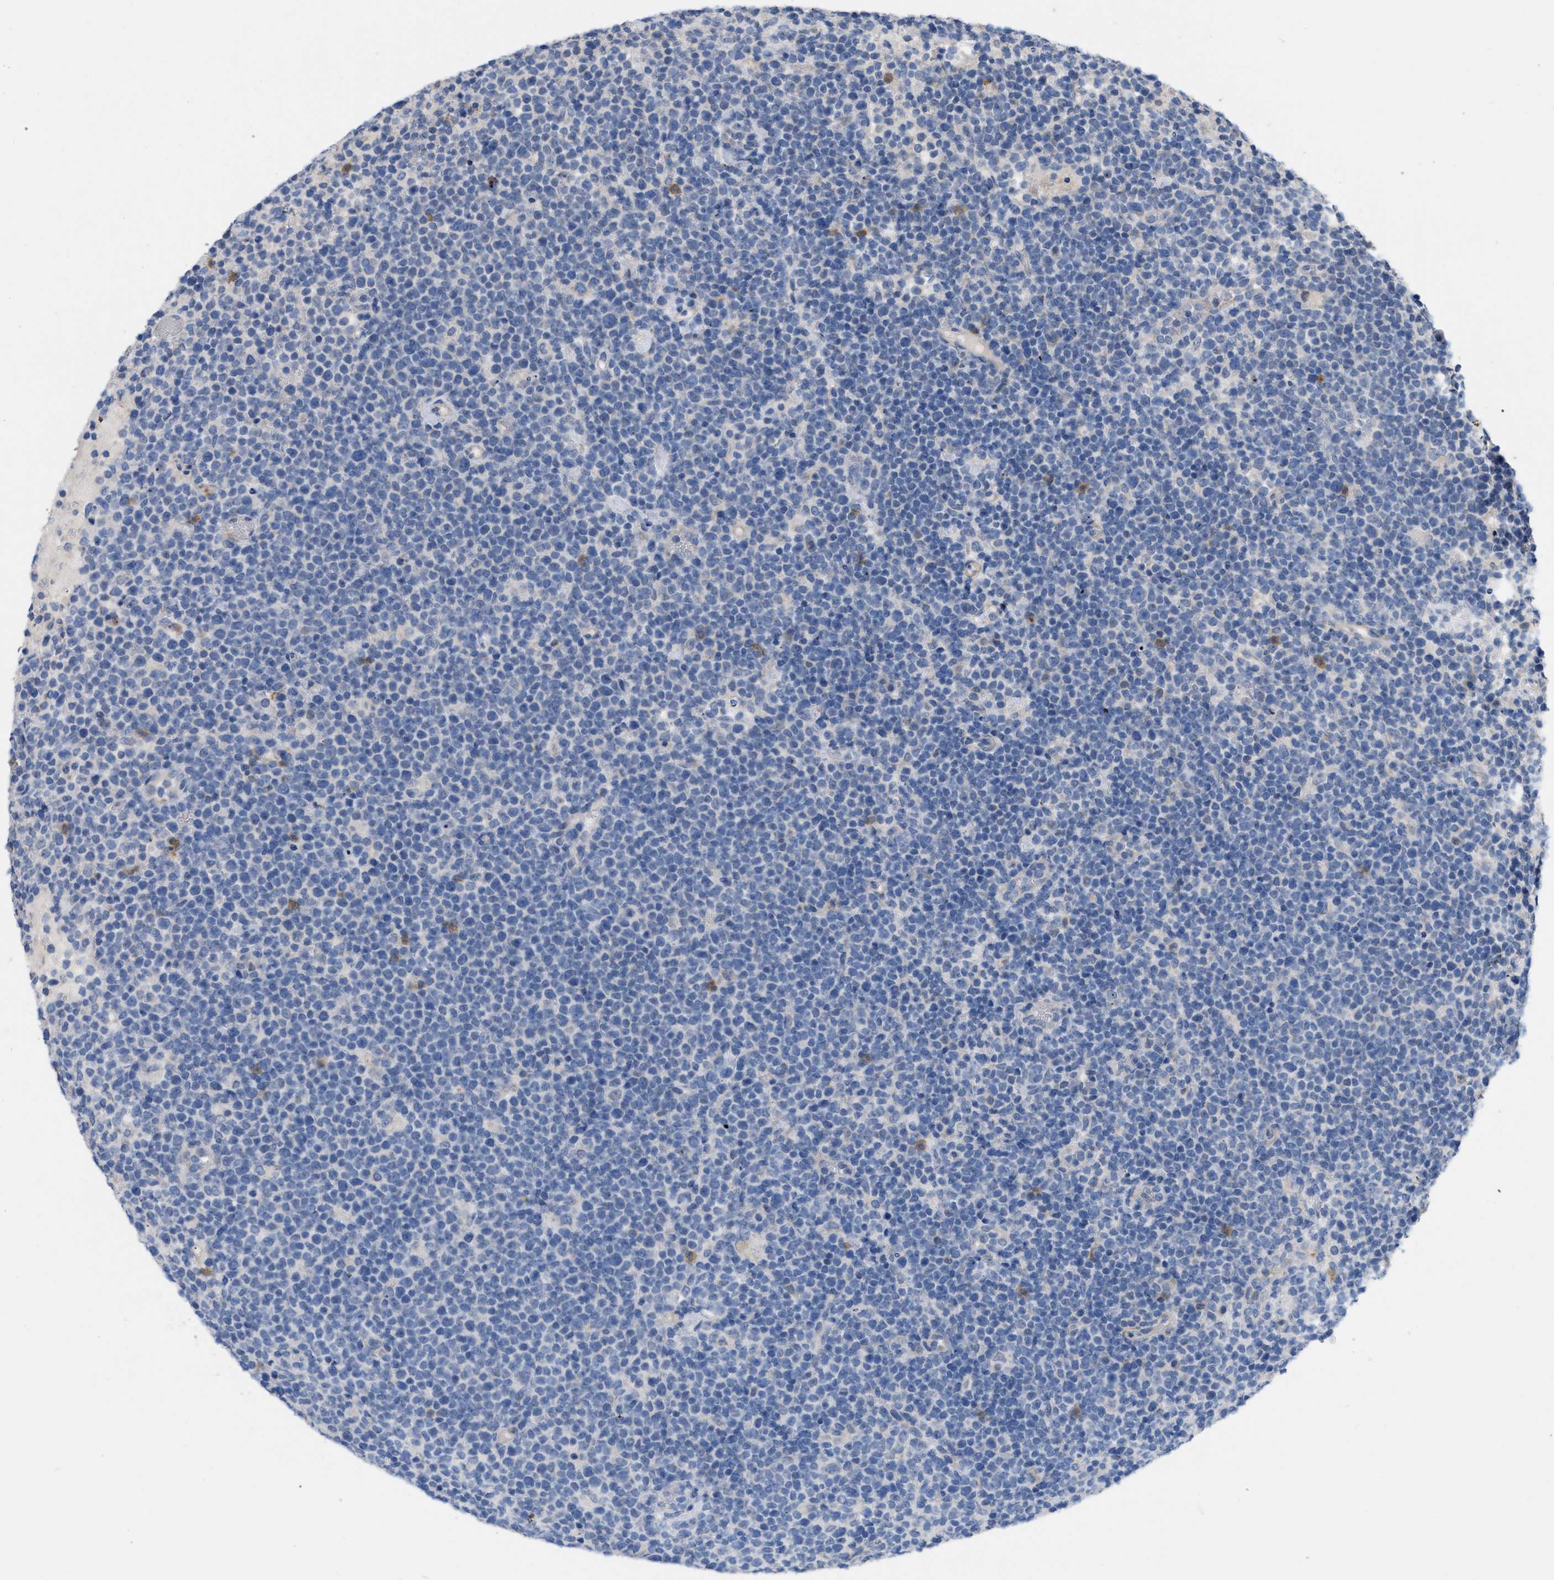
{"staining": {"intensity": "negative", "quantity": "none", "location": "none"}, "tissue": "lymphoma", "cell_type": "Tumor cells", "image_type": "cancer", "snomed": [{"axis": "morphology", "description": "Malignant lymphoma, non-Hodgkin's type, High grade"}, {"axis": "topography", "description": "Lymph node"}], "caption": "The photomicrograph exhibits no staining of tumor cells in malignant lymphoma, non-Hodgkin's type (high-grade). The staining is performed using DAB brown chromogen with nuclei counter-stained in using hematoxylin.", "gene": "PLPPR5", "patient": {"sex": "male", "age": 61}}